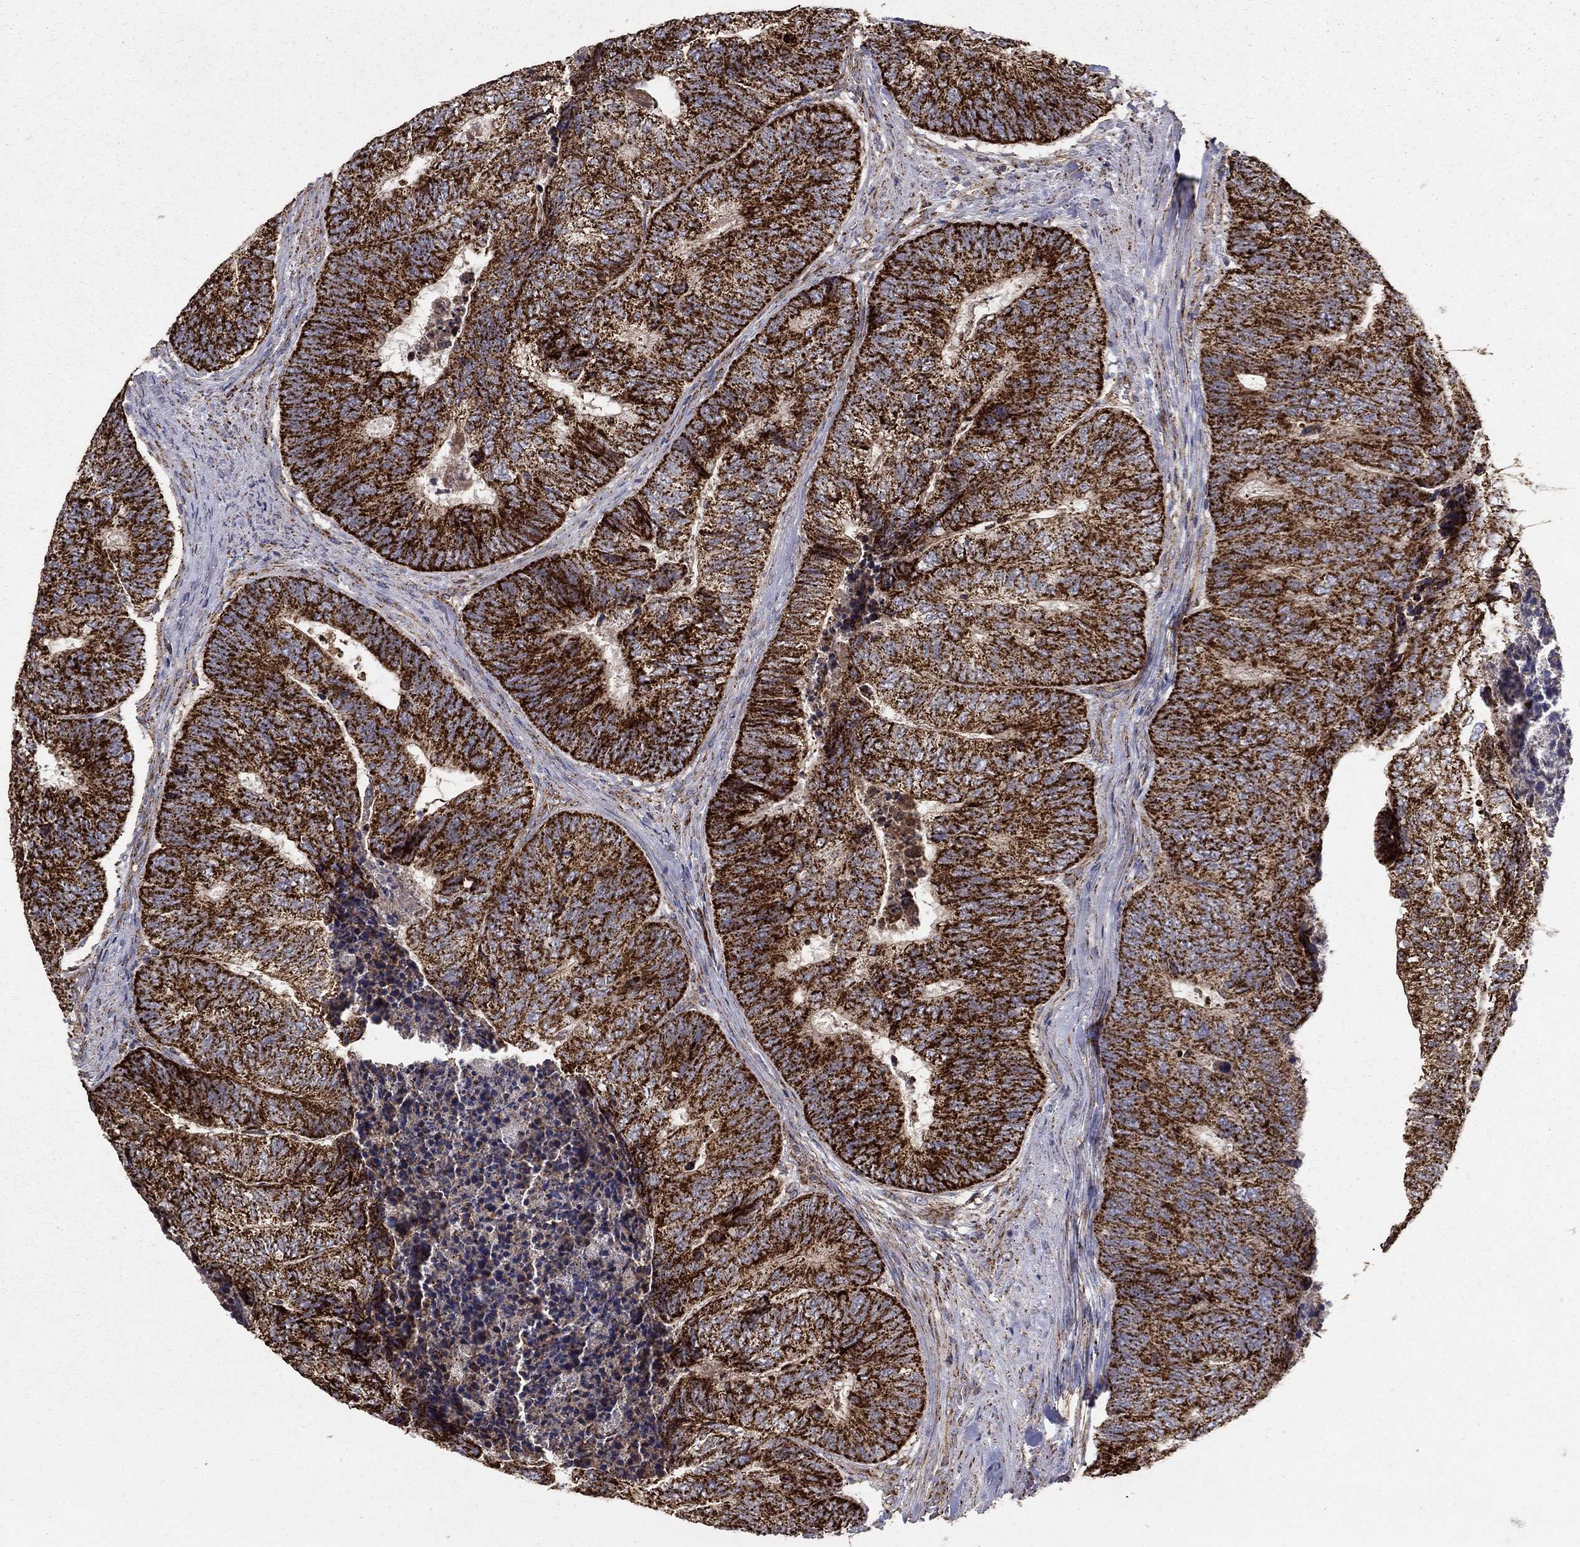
{"staining": {"intensity": "strong", "quantity": ">75%", "location": "cytoplasmic/membranous"}, "tissue": "colorectal cancer", "cell_type": "Tumor cells", "image_type": "cancer", "snomed": [{"axis": "morphology", "description": "Adenocarcinoma, NOS"}, {"axis": "topography", "description": "Colon"}], "caption": "DAB (3,3'-diaminobenzidine) immunohistochemical staining of human colorectal cancer (adenocarcinoma) shows strong cytoplasmic/membranous protein expression in approximately >75% of tumor cells.", "gene": "GCSH", "patient": {"sex": "female", "age": 67}}